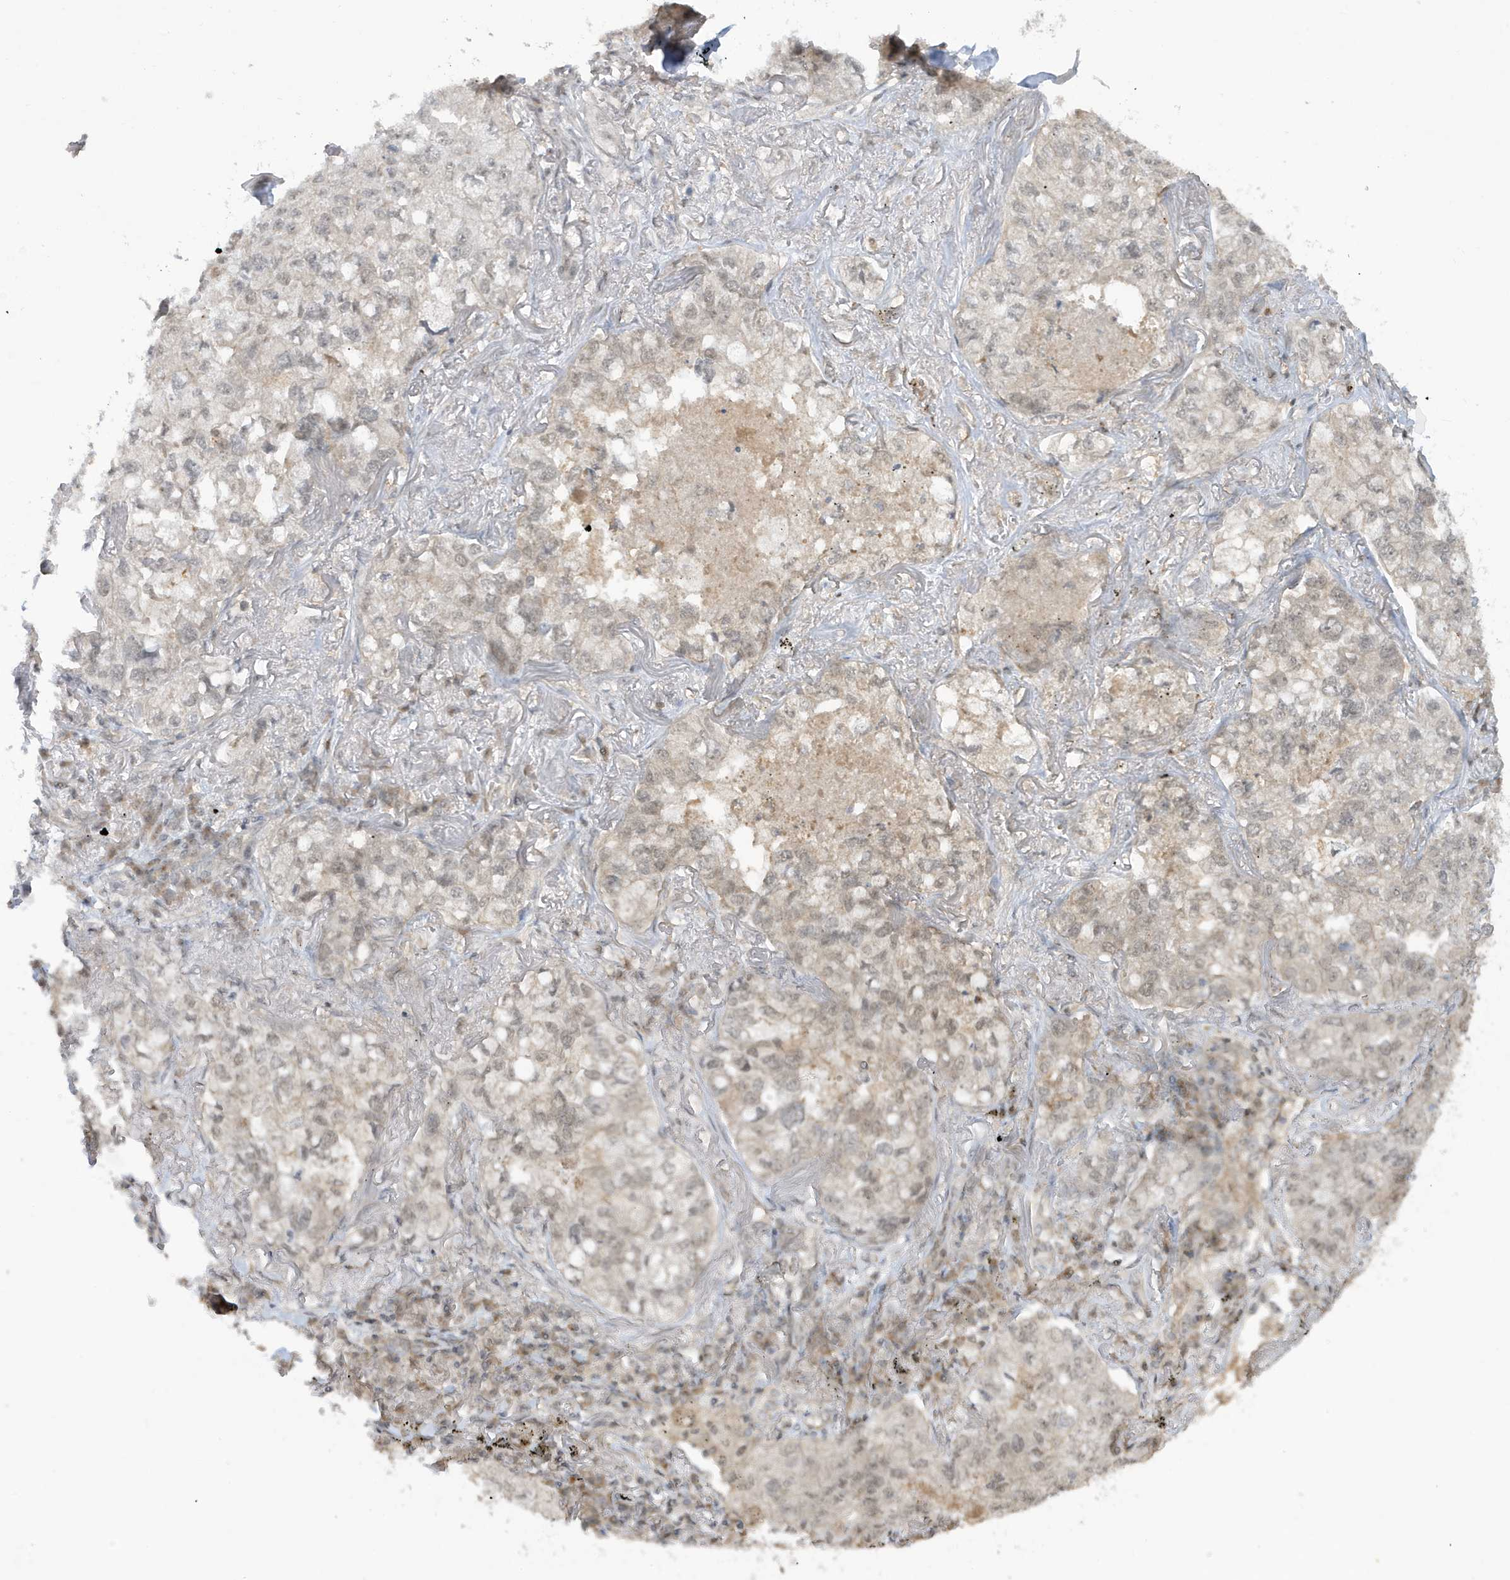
{"staining": {"intensity": "weak", "quantity": "<25%", "location": "cytoplasmic/membranous,nuclear"}, "tissue": "lung cancer", "cell_type": "Tumor cells", "image_type": "cancer", "snomed": [{"axis": "morphology", "description": "Adenocarcinoma, NOS"}, {"axis": "topography", "description": "Lung"}], "caption": "This is a histopathology image of IHC staining of lung adenocarcinoma, which shows no expression in tumor cells.", "gene": "PRRT3", "patient": {"sex": "male", "age": 65}}